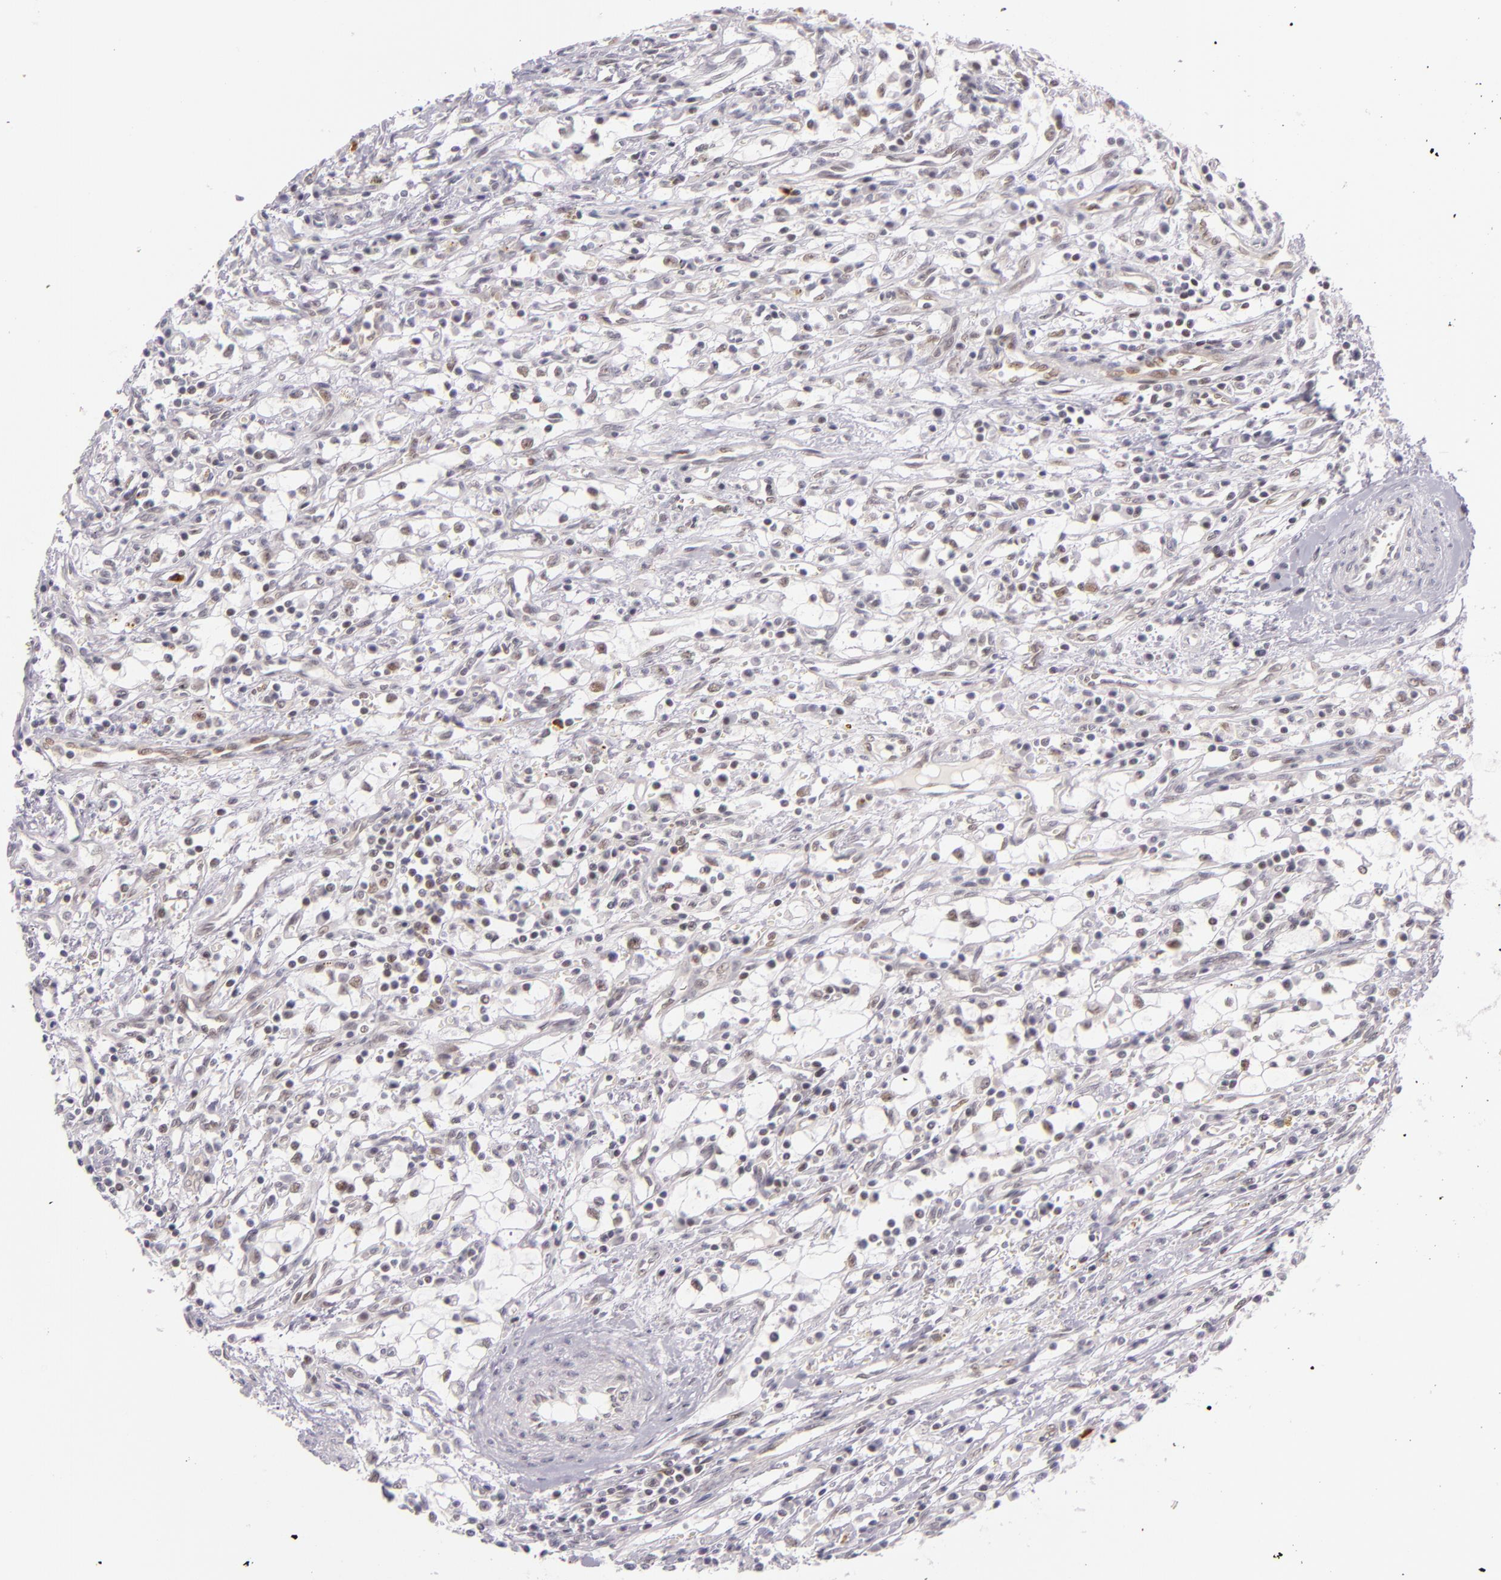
{"staining": {"intensity": "negative", "quantity": "none", "location": "none"}, "tissue": "renal cancer", "cell_type": "Tumor cells", "image_type": "cancer", "snomed": [{"axis": "morphology", "description": "Adenocarcinoma, NOS"}, {"axis": "topography", "description": "Kidney"}], "caption": "The immunohistochemistry (IHC) histopathology image has no significant positivity in tumor cells of renal adenocarcinoma tissue.", "gene": "BCL3", "patient": {"sex": "male", "age": 82}}